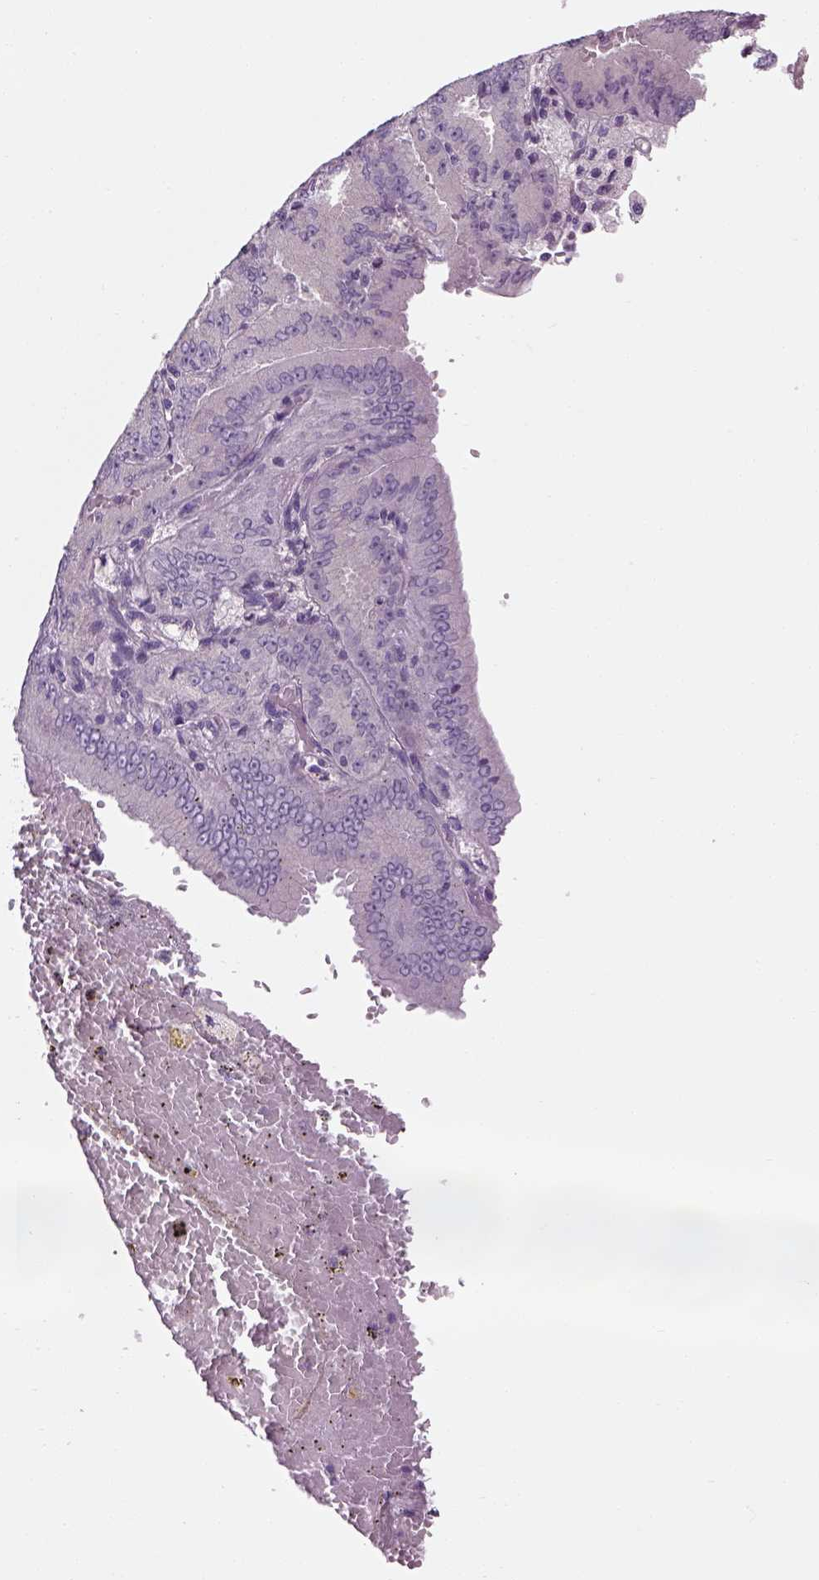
{"staining": {"intensity": "negative", "quantity": "none", "location": "none"}, "tissue": "endometrial cancer", "cell_type": "Tumor cells", "image_type": "cancer", "snomed": [{"axis": "morphology", "description": "Adenocarcinoma, NOS"}, {"axis": "topography", "description": "Endometrium"}], "caption": "This is a histopathology image of immunohistochemistry staining of adenocarcinoma (endometrial), which shows no positivity in tumor cells.", "gene": "ELOVL3", "patient": {"sex": "female", "age": 66}}